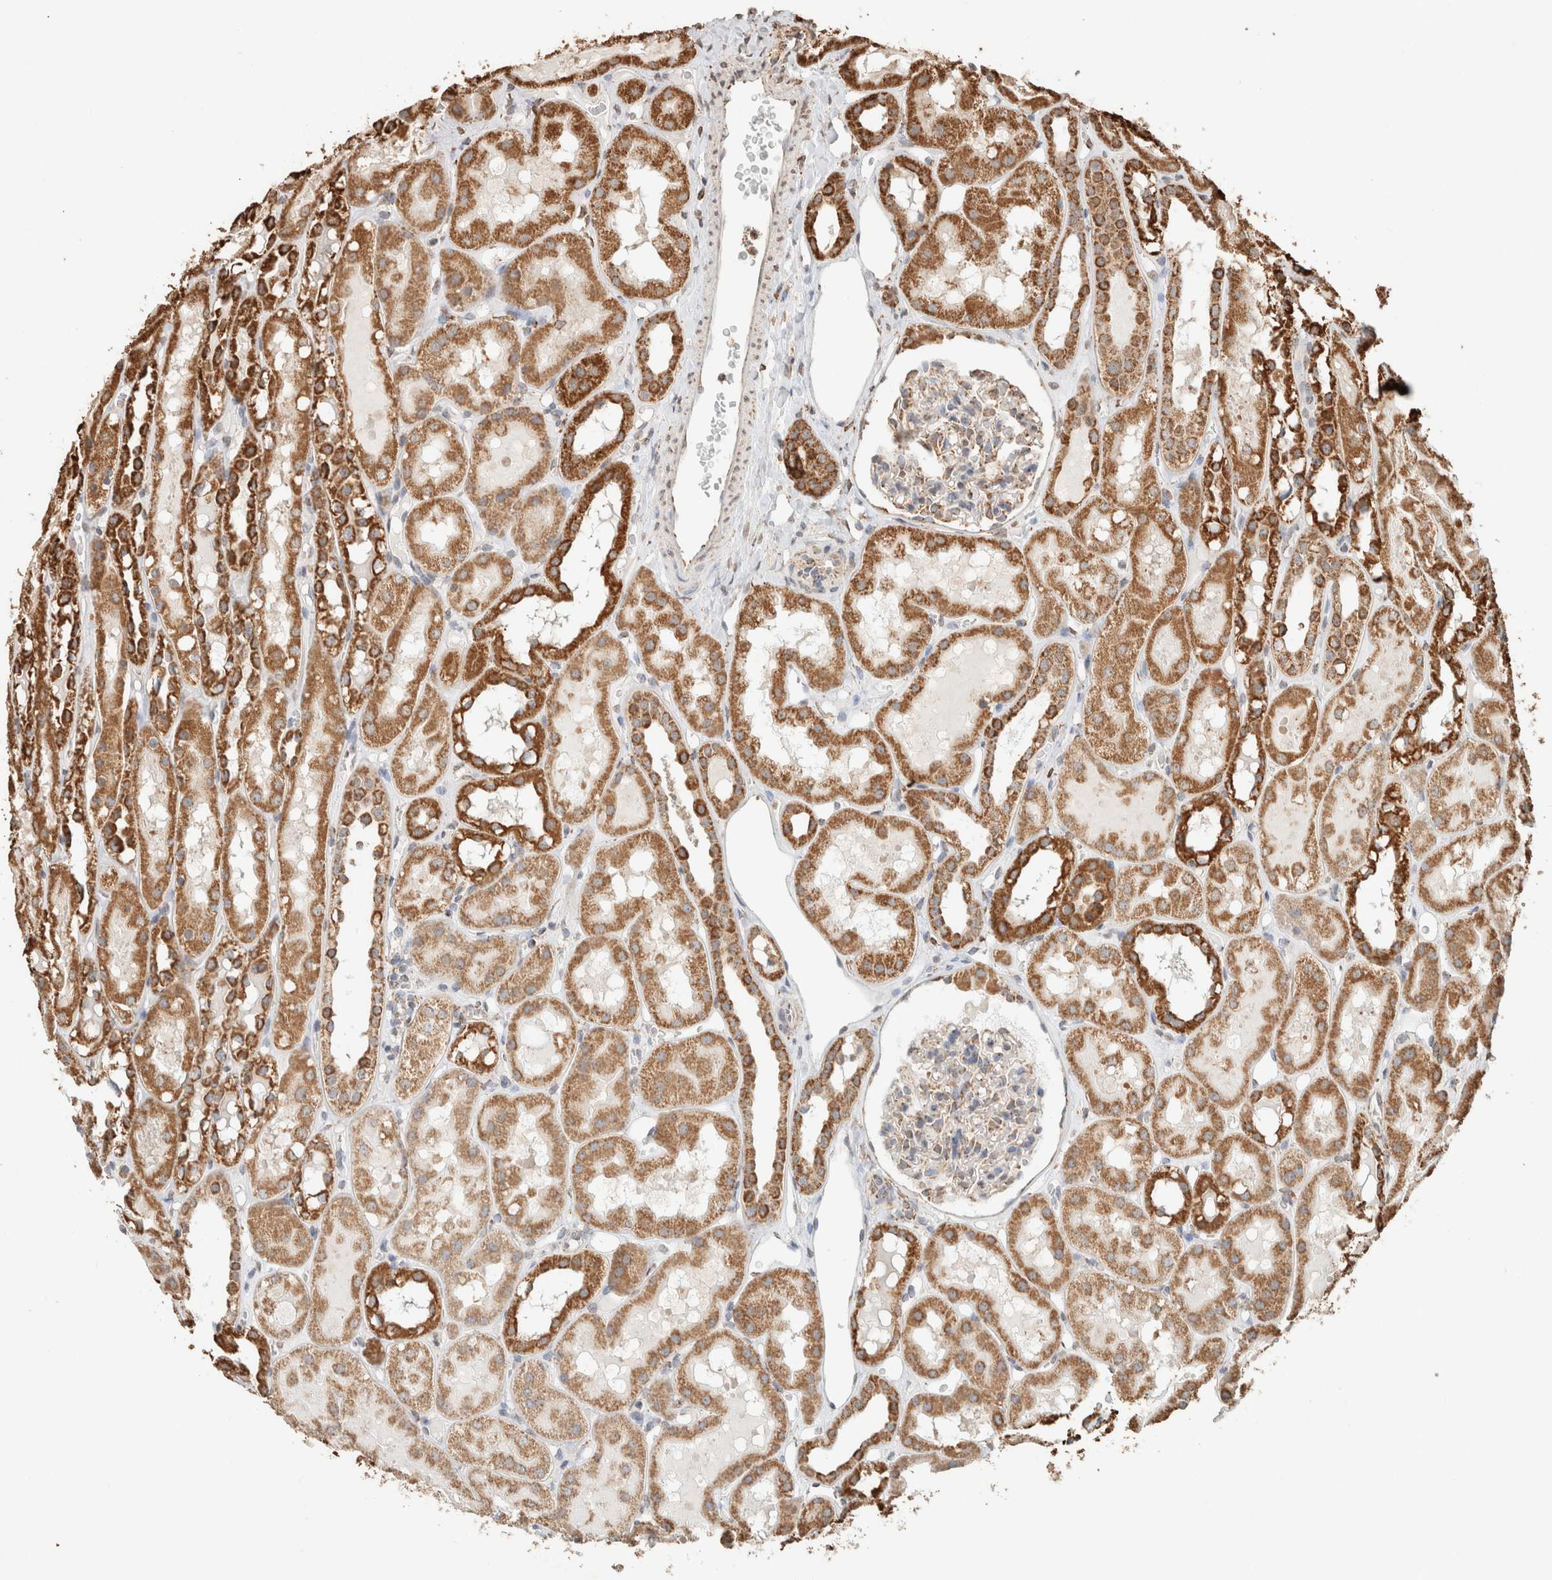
{"staining": {"intensity": "moderate", "quantity": "<25%", "location": "cytoplasmic/membranous"}, "tissue": "kidney", "cell_type": "Cells in glomeruli", "image_type": "normal", "snomed": [{"axis": "morphology", "description": "Normal tissue, NOS"}, {"axis": "topography", "description": "Kidney"}, {"axis": "topography", "description": "Urinary bladder"}], "caption": "Kidney stained for a protein (brown) reveals moderate cytoplasmic/membranous positive expression in about <25% of cells in glomeruli.", "gene": "SDC2", "patient": {"sex": "male", "age": 16}}